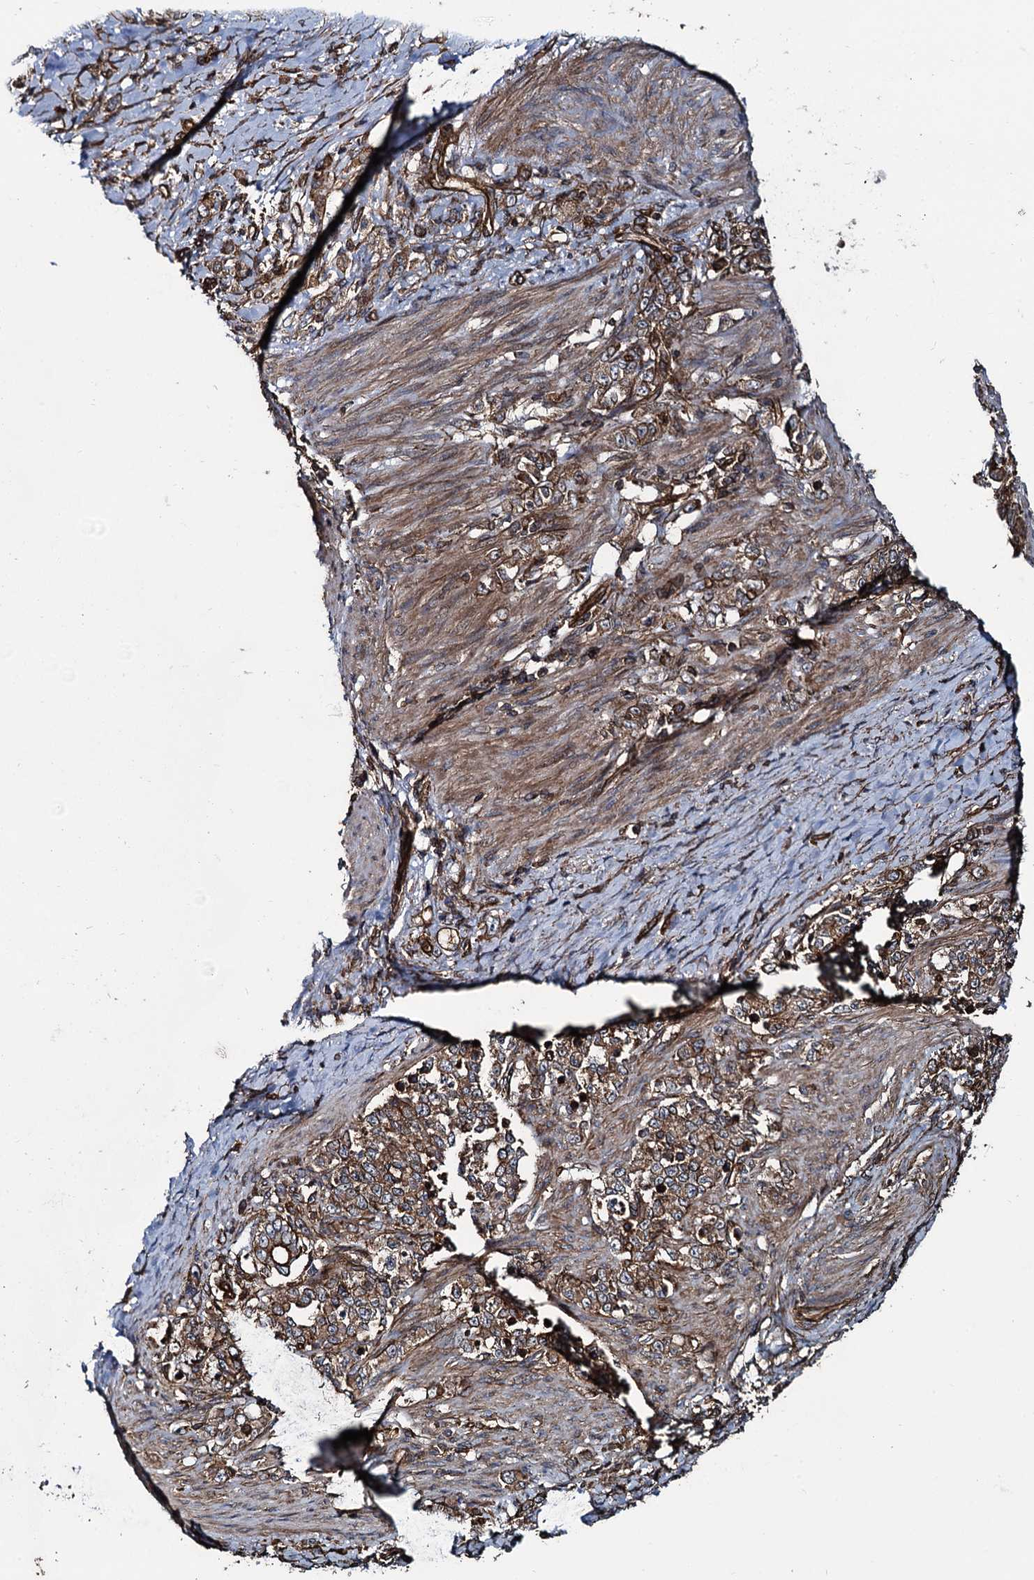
{"staining": {"intensity": "moderate", "quantity": ">75%", "location": "cytoplasmic/membranous"}, "tissue": "stomach cancer", "cell_type": "Tumor cells", "image_type": "cancer", "snomed": [{"axis": "morphology", "description": "Adenocarcinoma, NOS"}, {"axis": "topography", "description": "Stomach"}], "caption": "Tumor cells show medium levels of moderate cytoplasmic/membranous positivity in about >75% of cells in adenocarcinoma (stomach).", "gene": "SVIP", "patient": {"sex": "female", "age": 79}}